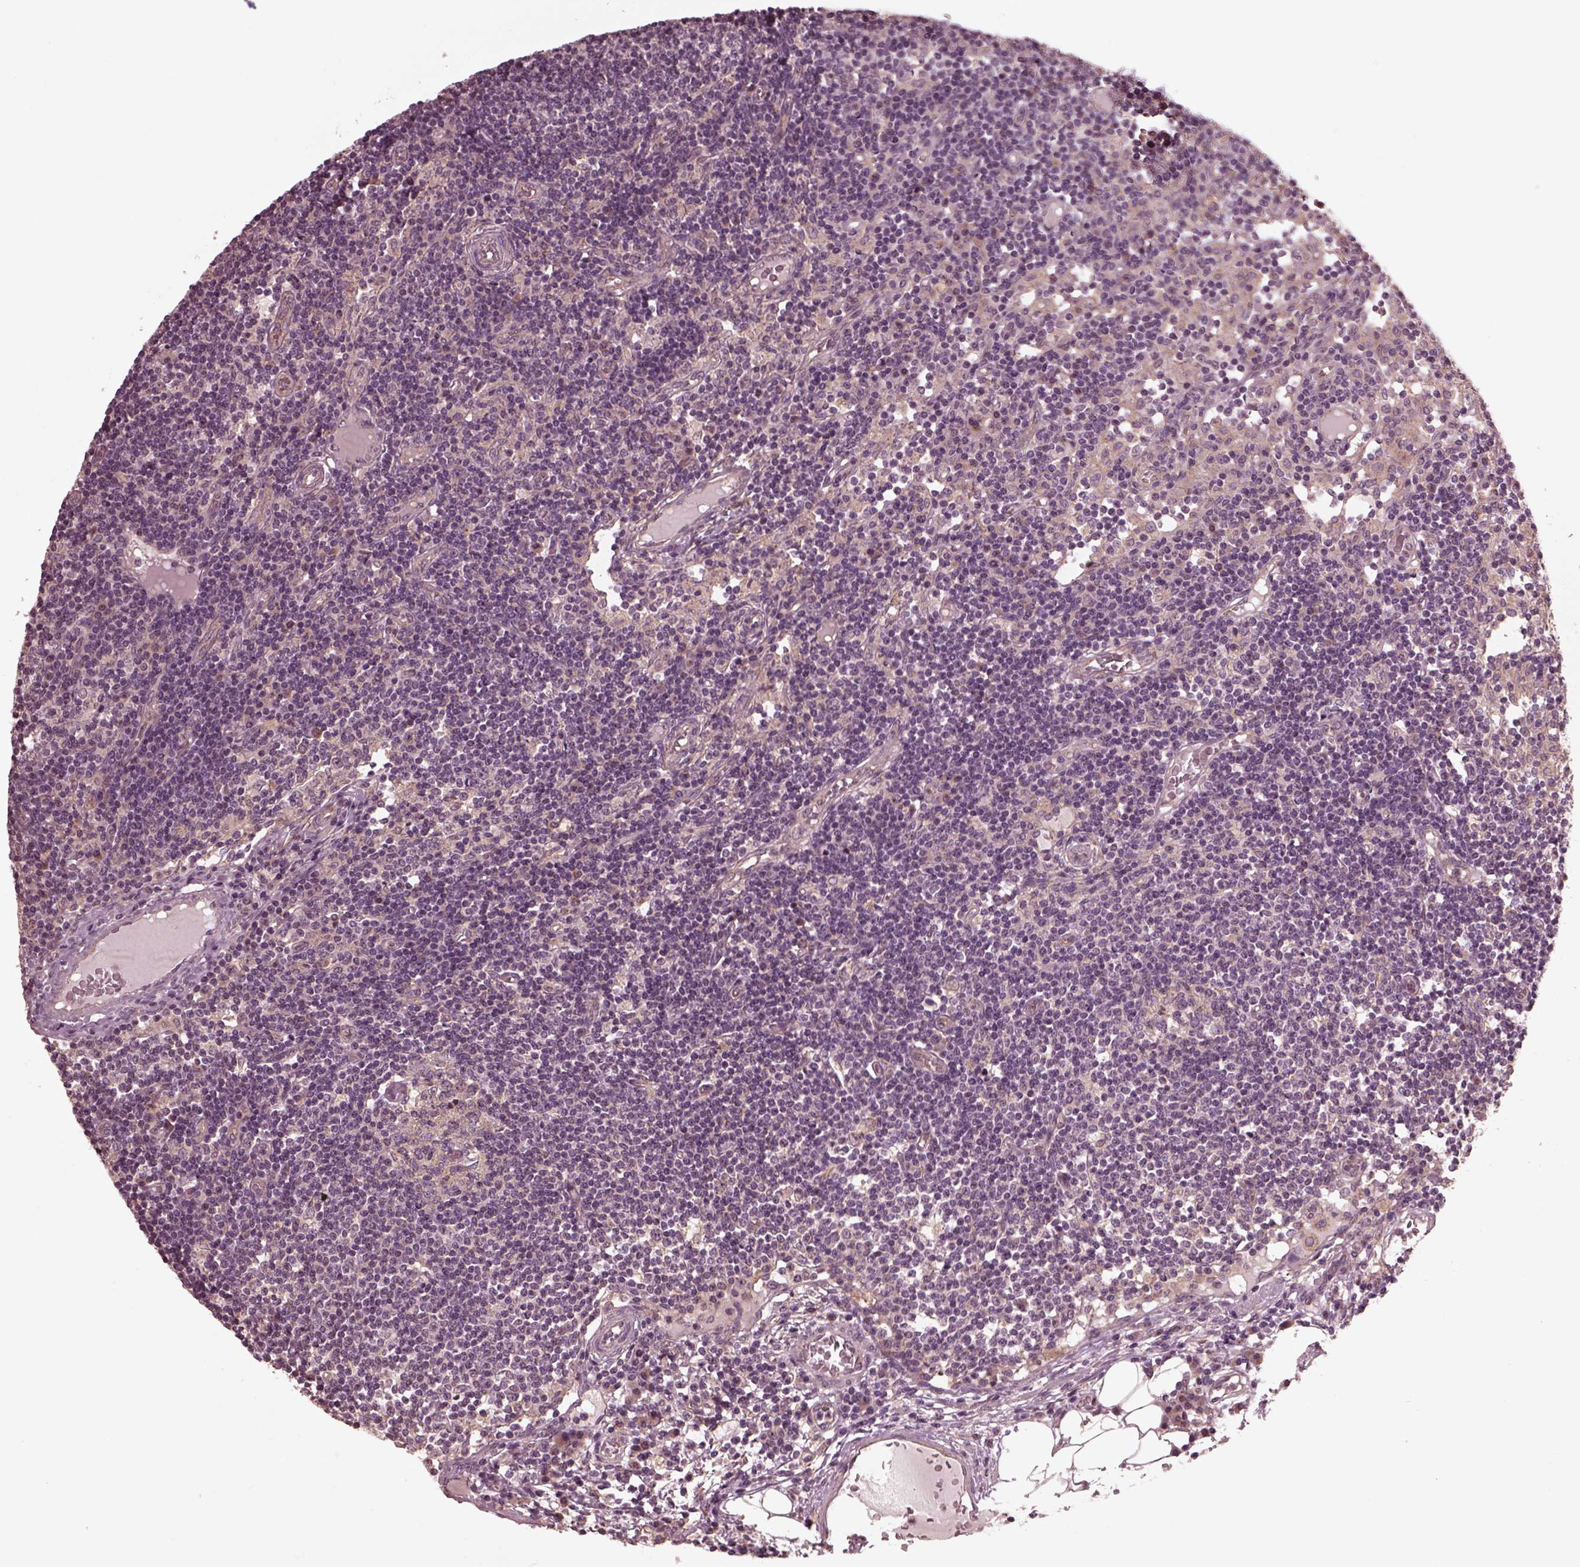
{"staining": {"intensity": "moderate", "quantity": "<25%", "location": "cytoplasmic/membranous"}, "tissue": "lymph node", "cell_type": "Non-germinal center cells", "image_type": "normal", "snomed": [{"axis": "morphology", "description": "Normal tissue, NOS"}, {"axis": "topography", "description": "Lymph node"}], "caption": "This histopathology image shows immunohistochemistry (IHC) staining of normal human lymph node, with low moderate cytoplasmic/membranous expression in approximately <25% of non-germinal center cells.", "gene": "TUBG1", "patient": {"sex": "female", "age": 72}}